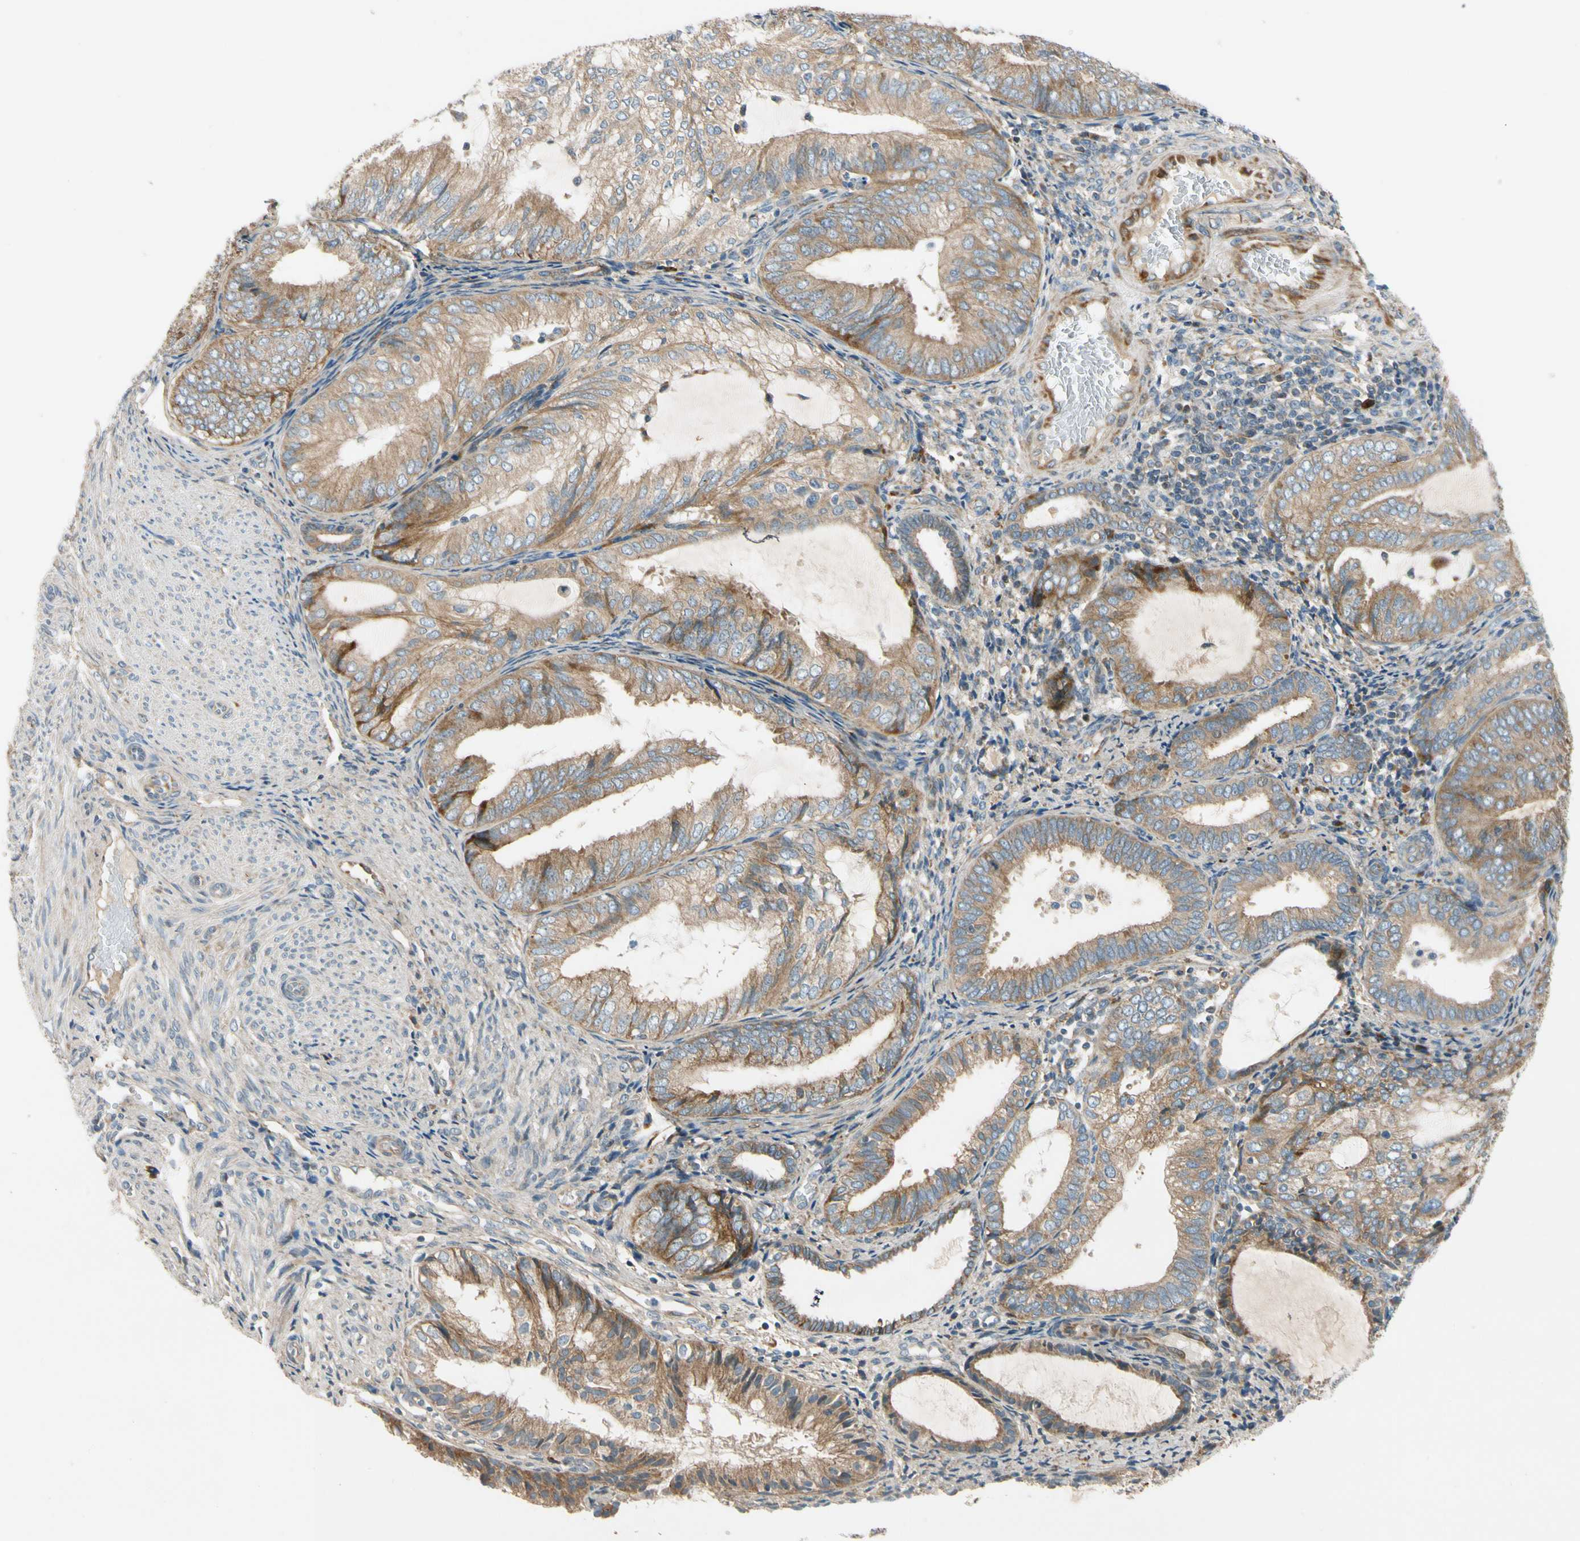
{"staining": {"intensity": "moderate", "quantity": ">75%", "location": "cytoplasmic/membranous"}, "tissue": "endometrial cancer", "cell_type": "Tumor cells", "image_type": "cancer", "snomed": [{"axis": "morphology", "description": "Adenocarcinoma, NOS"}, {"axis": "topography", "description": "Endometrium"}], "caption": "Immunohistochemistry (IHC) histopathology image of endometrial adenocarcinoma stained for a protein (brown), which exhibits medium levels of moderate cytoplasmic/membranous expression in about >75% of tumor cells.", "gene": "MST1R", "patient": {"sex": "female", "age": 81}}